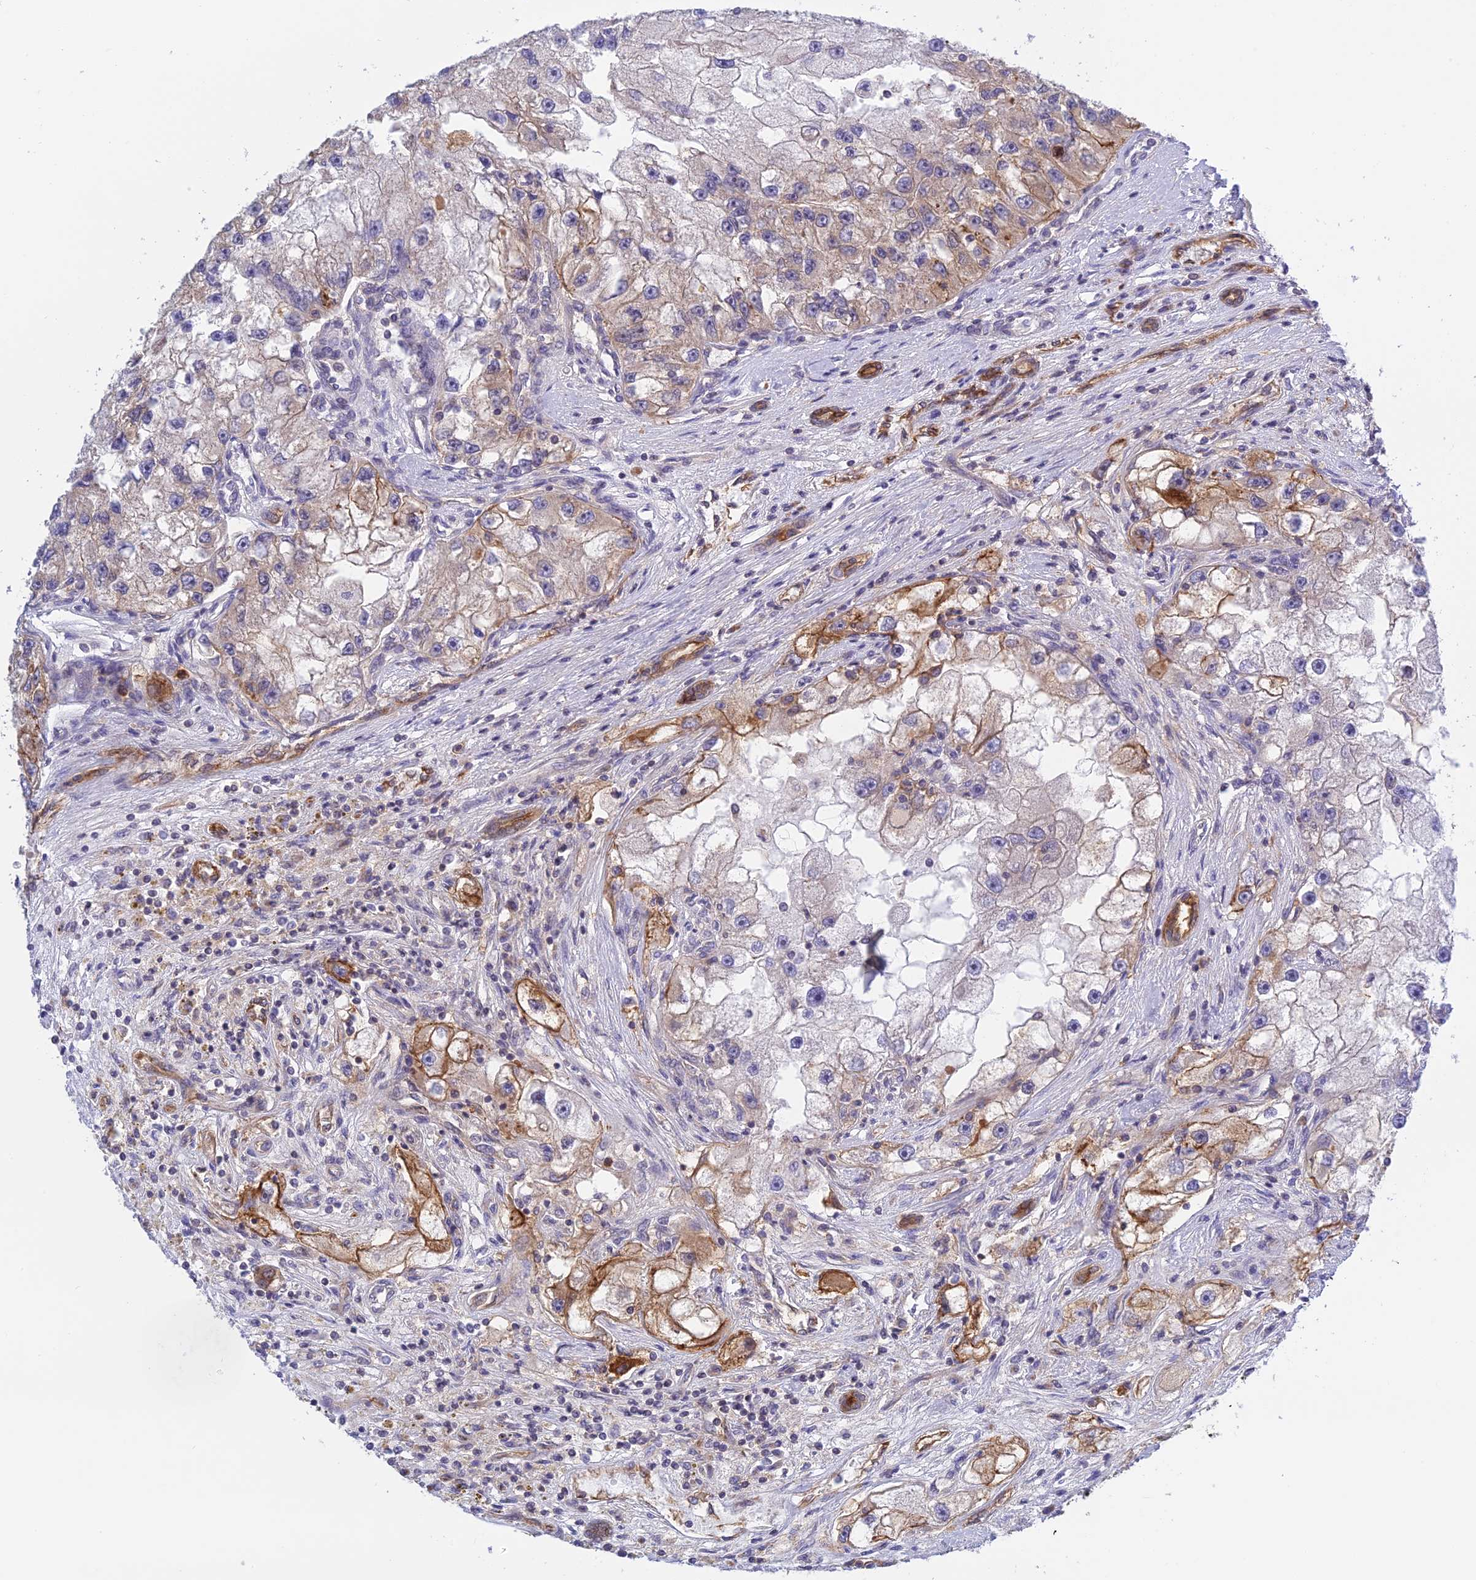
{"staining": {"intensity": "moderate", "quantity": "<25%", "location": "cytoplasmic/membranous"}, "tissue": "renal cancer", "cell_type": "Tumor cells", "image_type": "cancer", "snomed": [{"axis": "morphology", "description": "Adenocarcinoma, NOS"}, {"axis": "topography", "description": "Kidney"}], "caption": "Protein staining reveals moderate cytoplasmic/membranous positivity in approximately <25% of tumor cells in renal adenocarcinoma.", "gene": "TCEA1", "patient": {"sex": "male", "age": 63}}